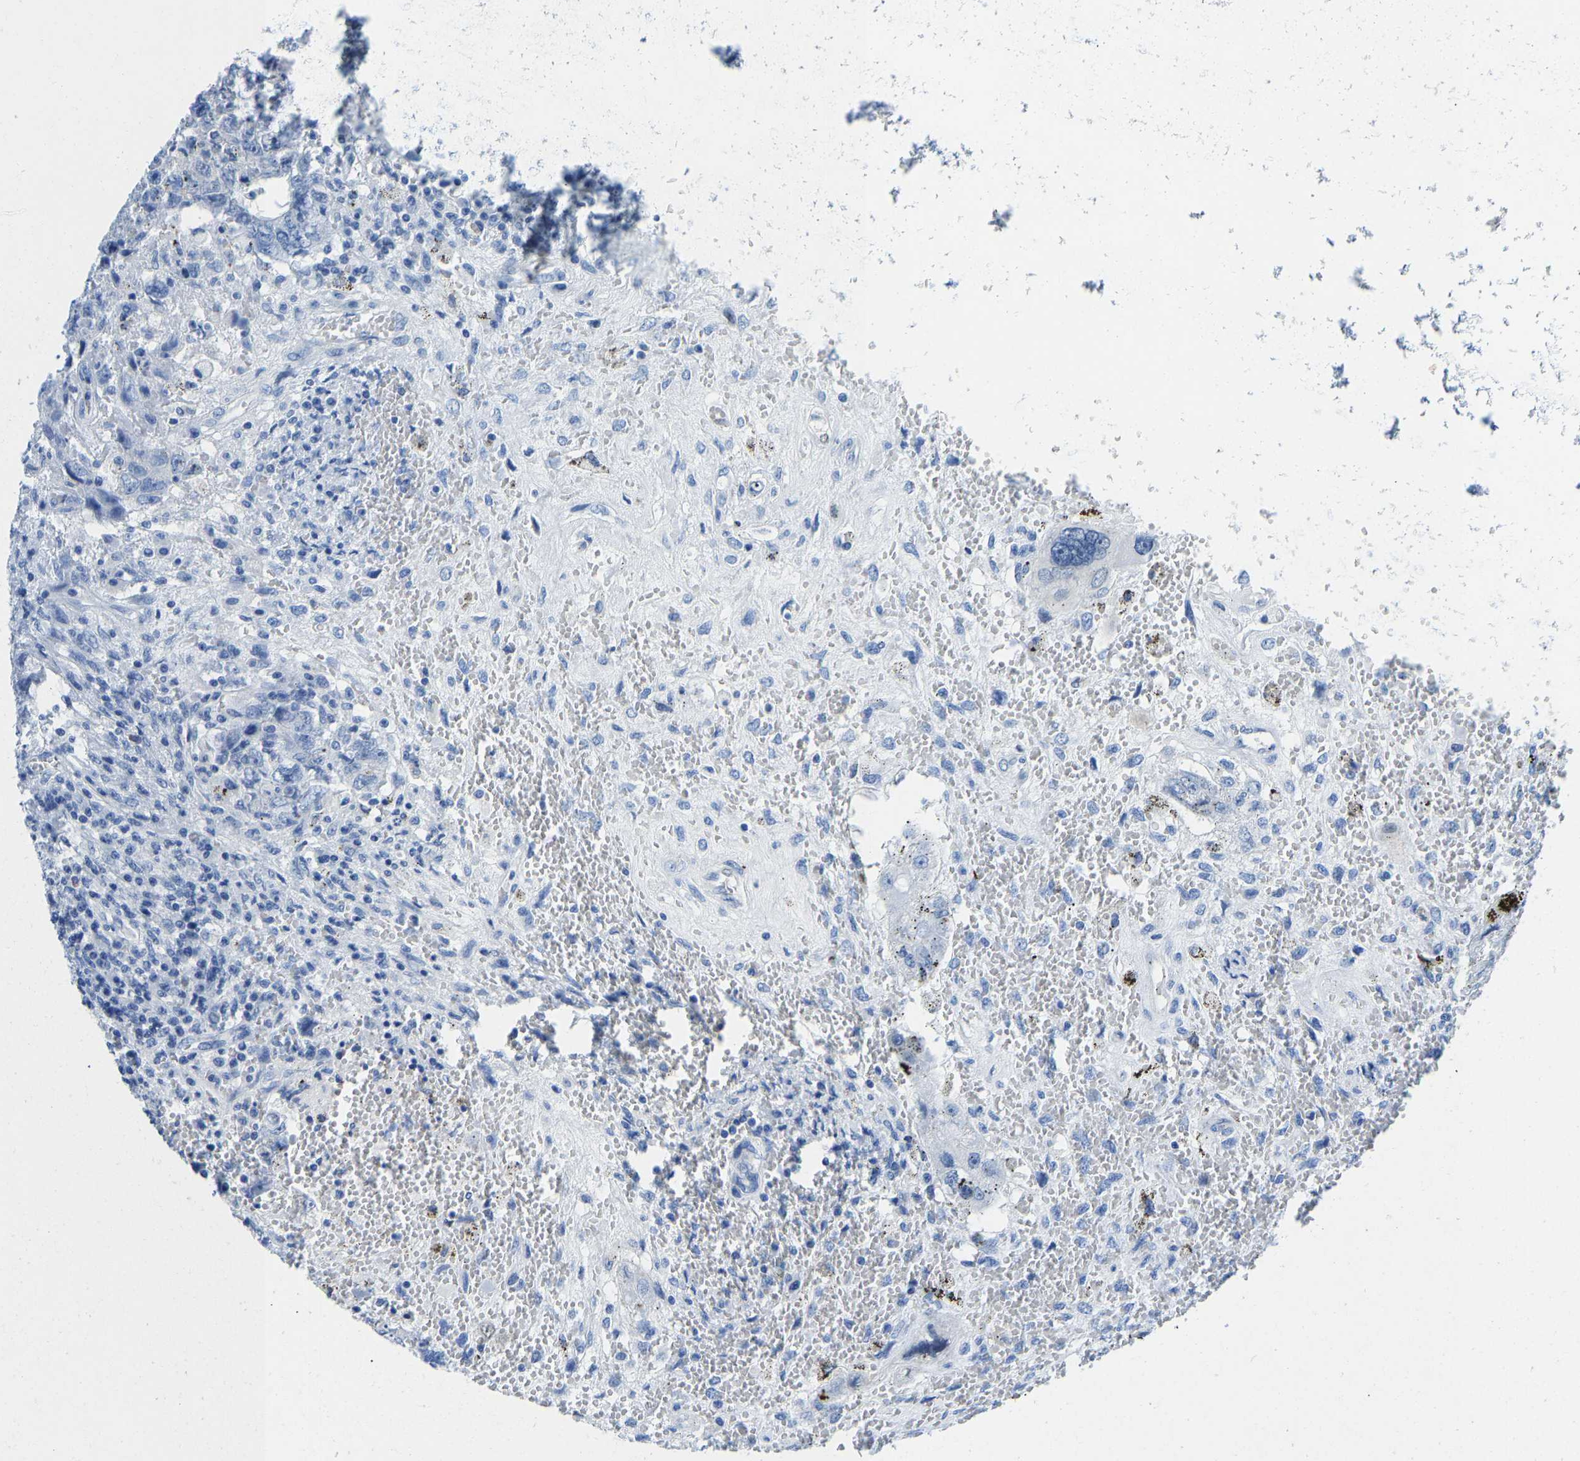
{"staining": {"intensity": "negative", "quantity": "none", "location": "none"}, "tissue": "testis cancer", "cell_type": "Tumor cells", "image_type": "cancer", "snomed": [{"axis": "morphology", "description": "Carcinoma, Embryonal, NOS"}, {"axis": "topography", "description": "Testis"}], "caption": "A photomicrograph of embryonal carcinoma (testis) stained for a protein exhibits no brown staining in tumor cells.", "gene": "NKAIN3", "patient": {"sex": "male", "age": 26}}